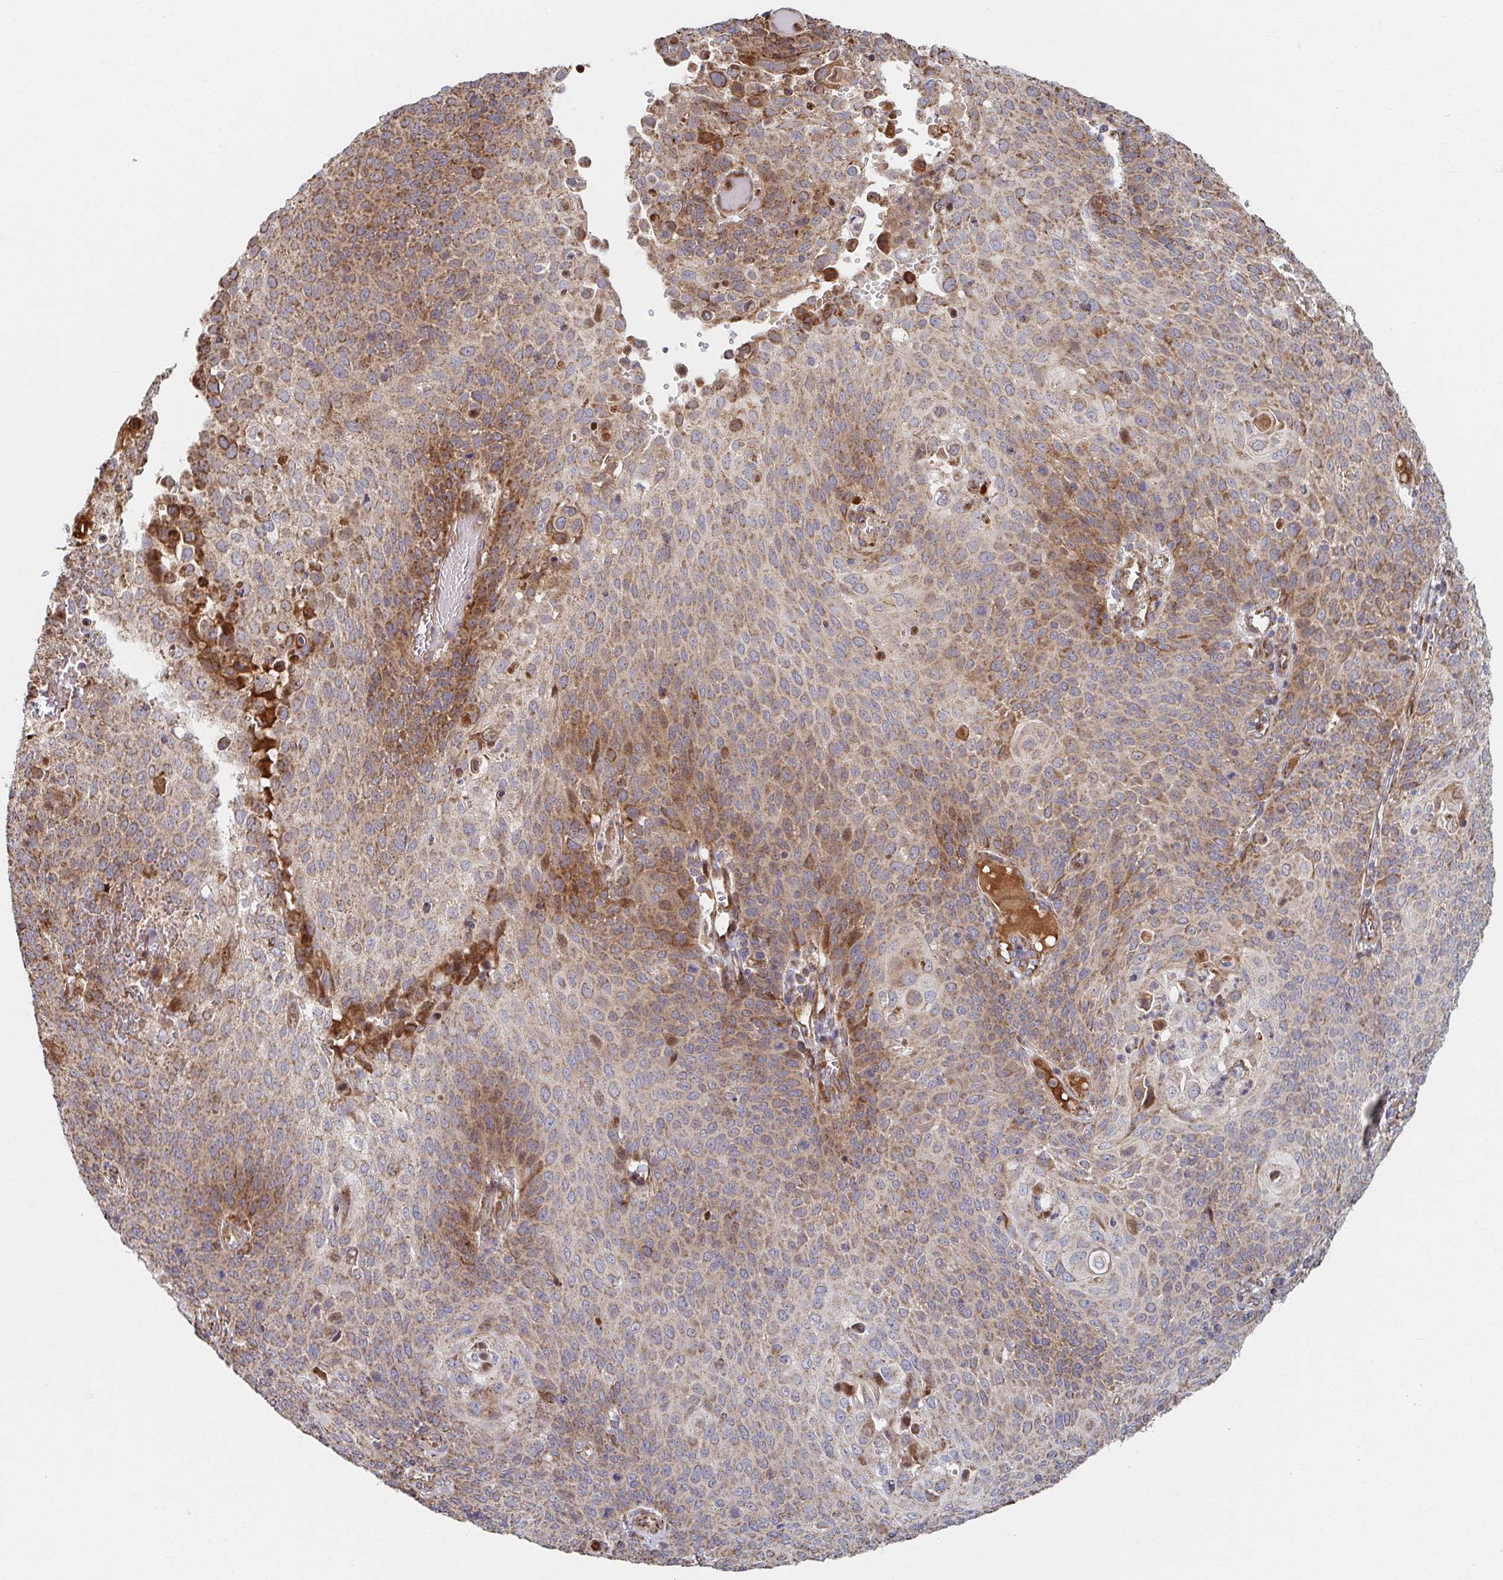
{"staining": {"intensity": "moderate", "quantity": "25%-75%", "location": "cytoplasmic/membranous"}, "tissue": "cervical cancer", "cell_type": "Tumor cells", "image_type": "cancer", "snomed": [{"axis": "morphology", "description": "Squamous cell carcinoma, NOS"}, {"axis": "topography", "description": "Cervix"}], "caption": "Immunohistochemical staining of human cervical cancer demonstrates medium levels of moderate cytoplasmic/membranous protein staining in approximately 25%-75% of tumor cells. The staining was performed using DAB, with brown indicating positive protein expression. Nuclei are stained blue with hematoxylin.", "gene": "SAT1", "patient": {"sex": "female", "age": 65}}